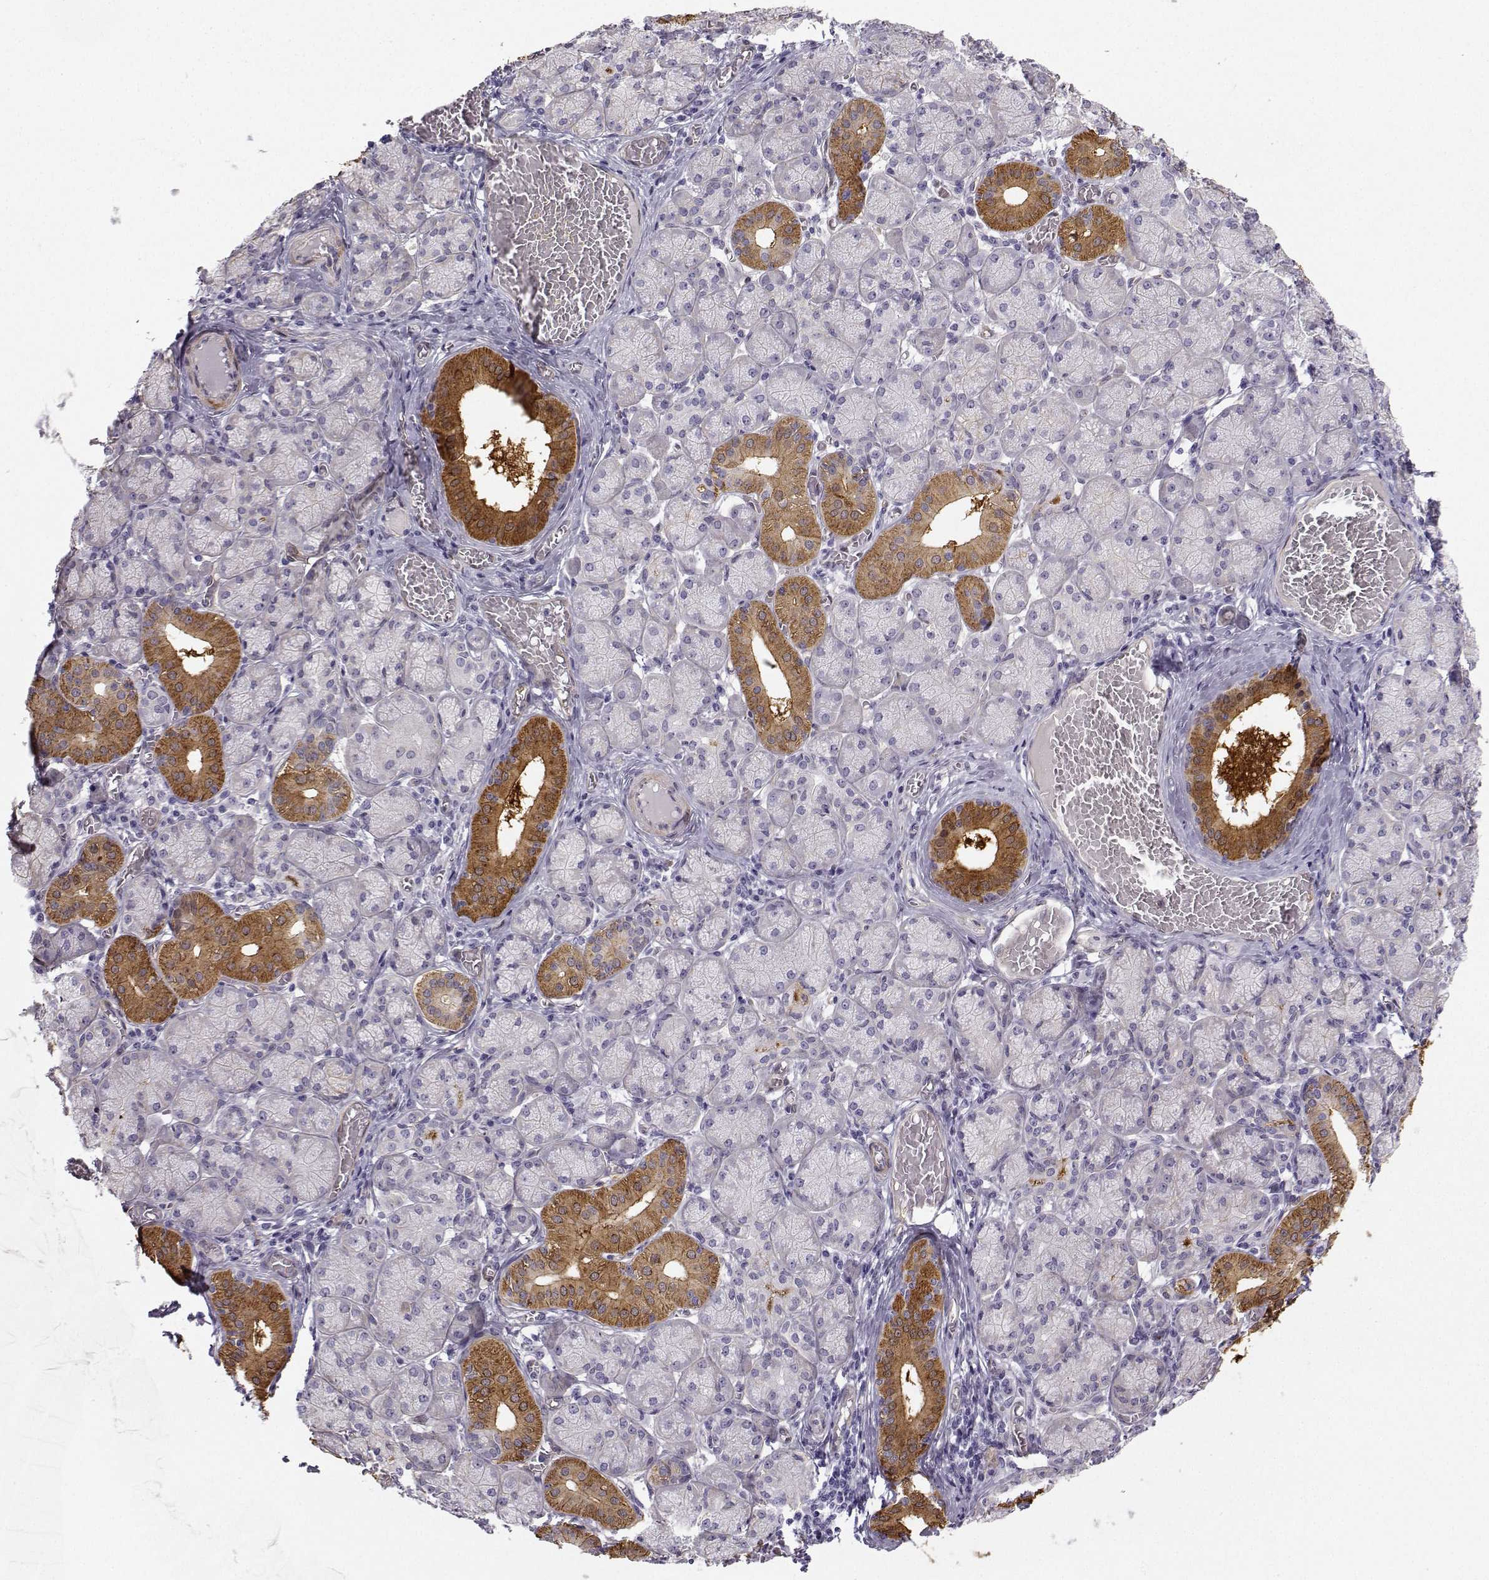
{"staining": {"intensity": "strong", "quantity": "<25%", "location": "cytoplasmic/membranous"}, "tissue": "salivary gland", "cell_type": "Glandular cells", "image_type": "normal", "snomed": [{"axis": "morphology", "description": "Normal tissue, NOS"}, {"axis": "topography", "description": "Salivary gland"}, {"axis": "topography", "description": "Peripheral nerve tissue"}], "caption": "Immunohistochemistry (DAB) staining of normal human salivary gland reveals strong cytoplasmic/membranous protein staining in approximately <25% of glandular cells.", "gene": "NQO1", "patient": {"sex": "female", "age": 24}}